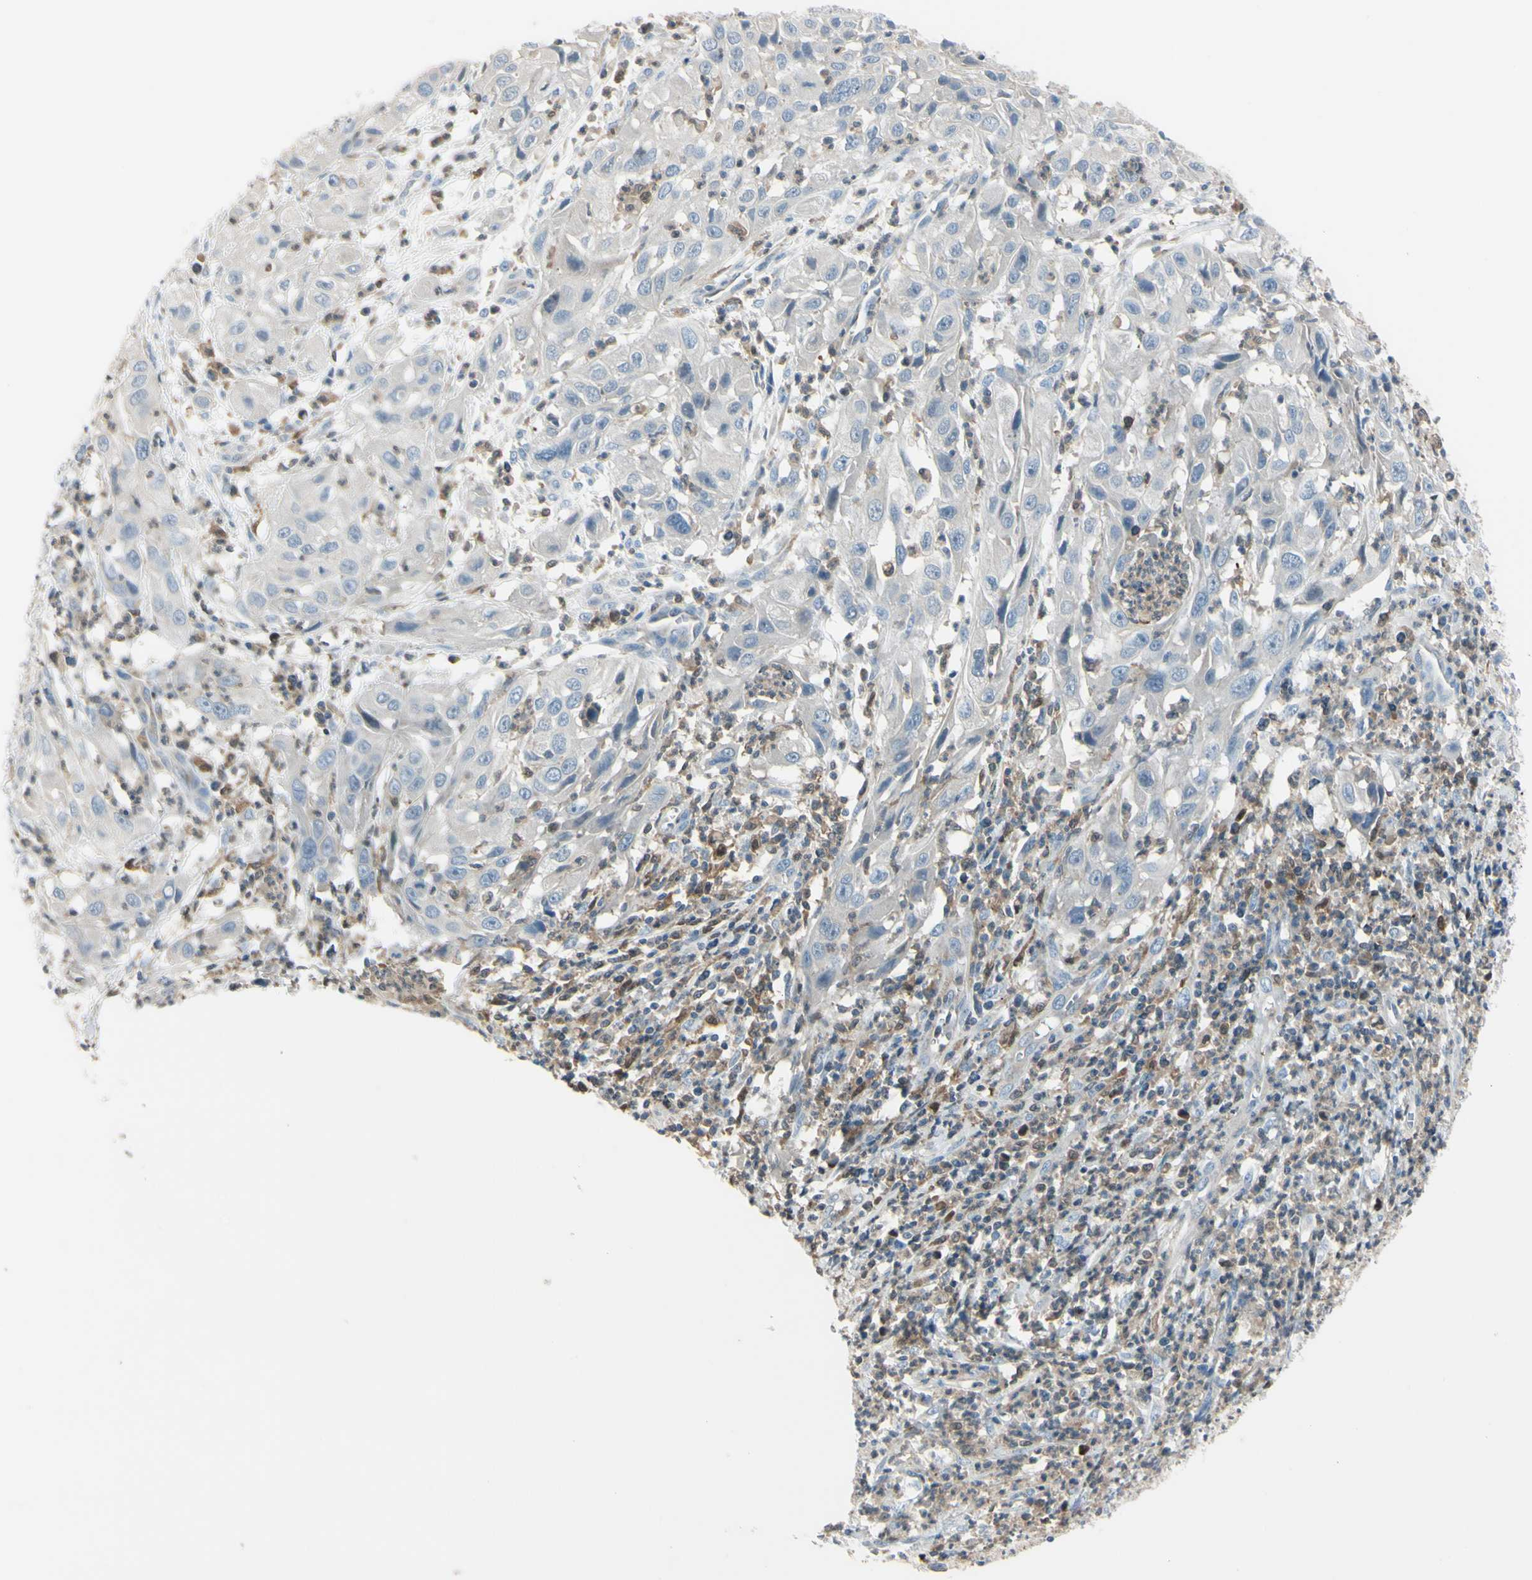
{"staining": {"intensity": "weak", "quantity": "<25%", "location": "cytoplasmic/membranous"}, "tissue": "cervical cancer", "cell_type": "Tumor cells", "image_type": "cancer", "snomed": [{"axis": "morphology", "description": "Squamous cell carcinoma, NOS"}, {"axis": "topography", "description": "Cervix"}], "caption": "Immunohistochemistry micrograph of neoplastic tissue: cervical cancer stained with DAB exhibits no significant protein staining in tumor cells.", "gene": "CYRIB", "patient": {"sex": "female", "age": 32}}